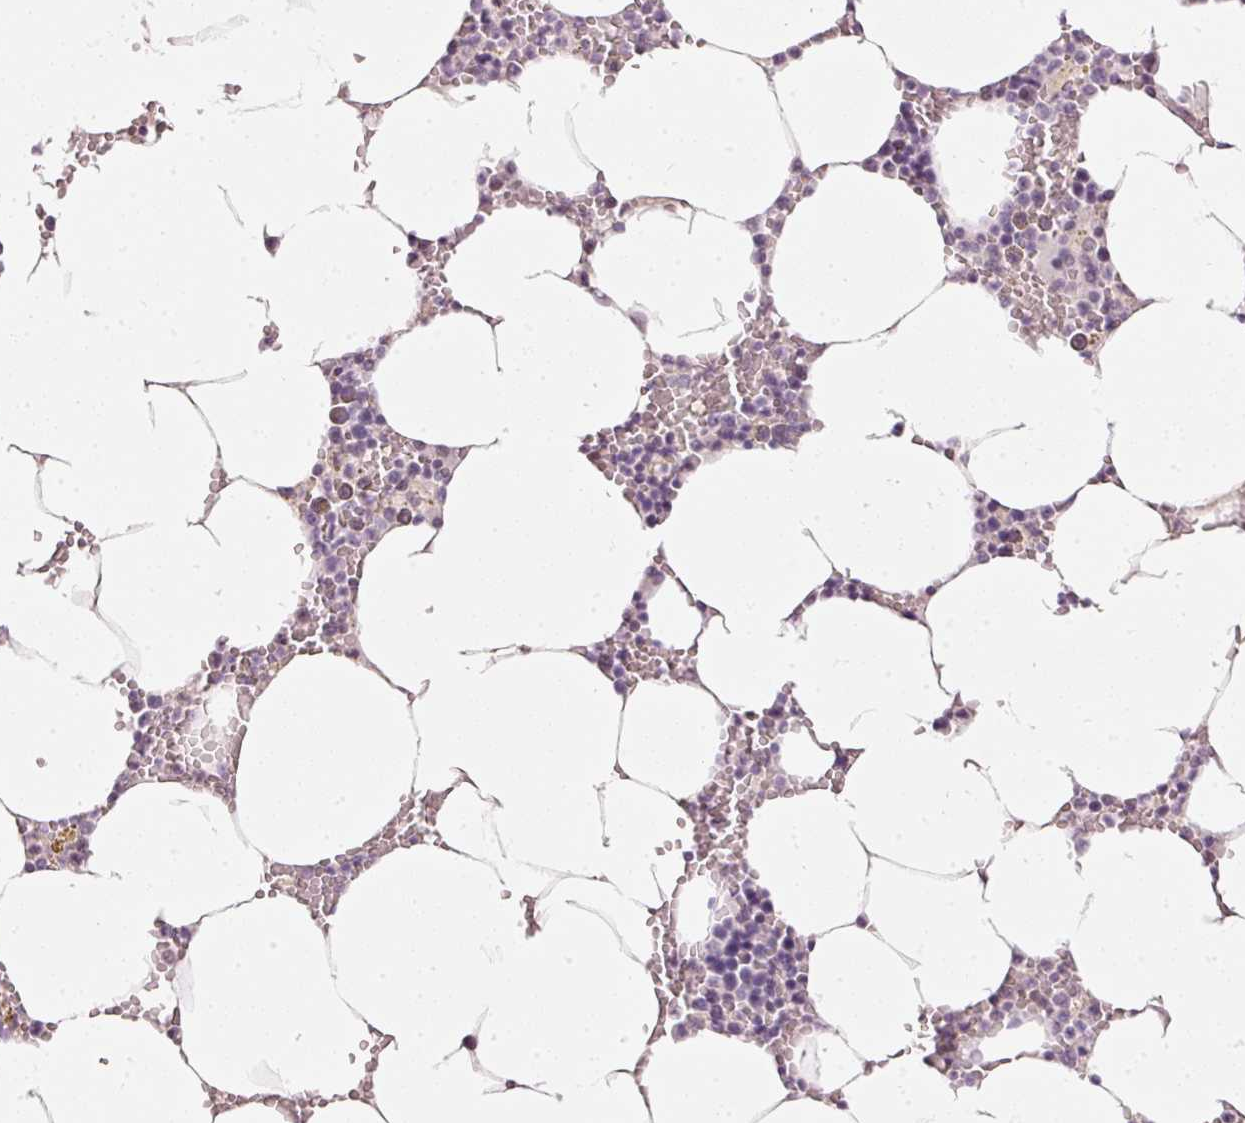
{"staining": {"intensity": "weak", "quantity": "<25%", "location": "nuclear"}, "tissue": "bone marrow", "cell_type": "Hematopoietic cells", "image_type": "normal", "snomed": [{"axis": "morphology", "description": "Normal tissue, NOS"}, {"axis": "topography", "description": "Bone marrow"}], "caption": "Immunohistochemistry photomicrograph of unremarkable bone marrow: bone marrow stained with DAB reveals no significant protein positivity in hematopoietic cells.", "gene": "NRDE2", "patient": {"sex": "male", "age": 70}}